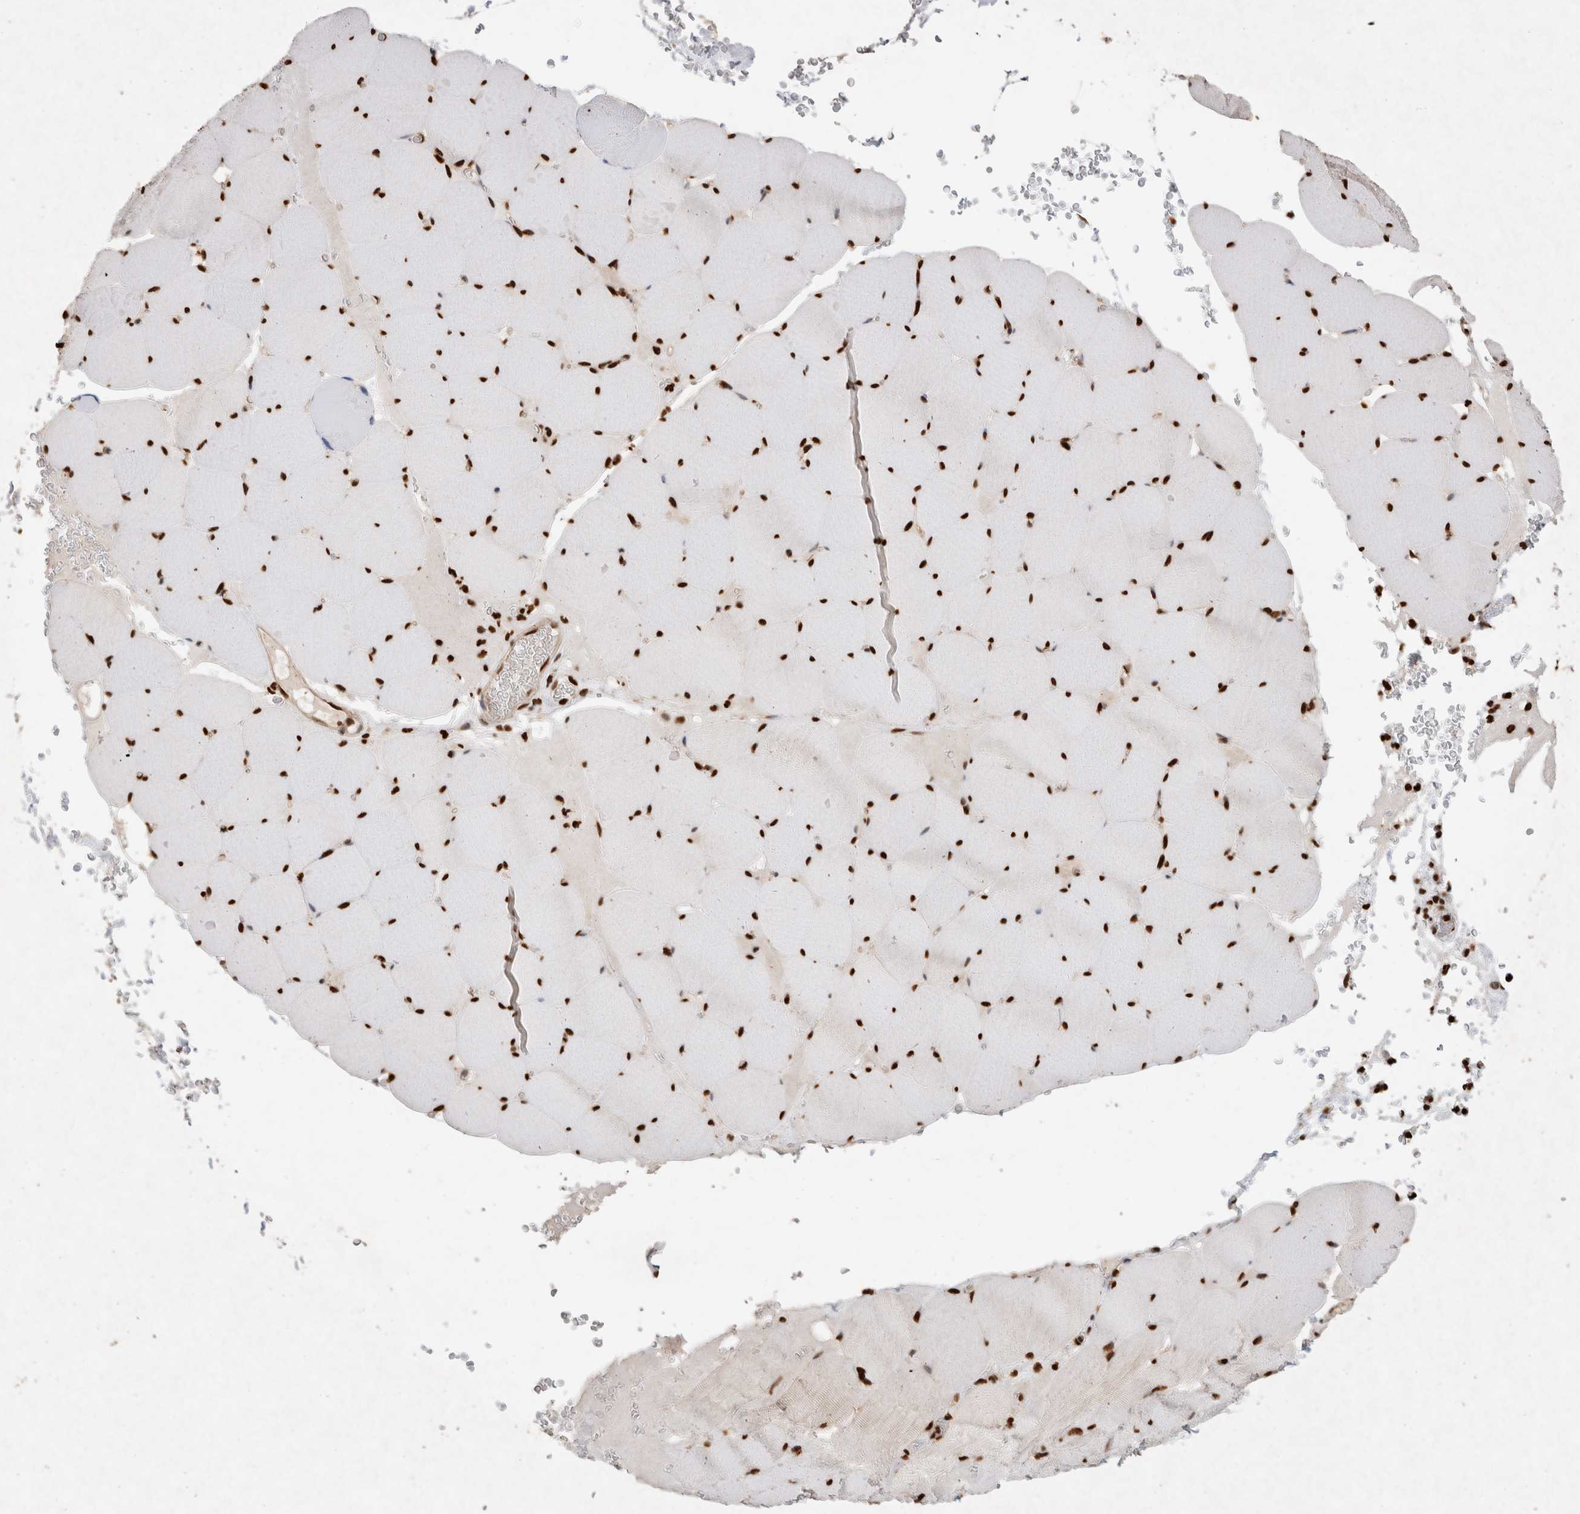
{"staining": {"intensity": "strong", "quantity": ">75%", "location": "nuclear"}, "tissue": "skeletal muscle", "cell_type": "Myocytes", "image_type": "normal", "snomed": [{"axis": "morphology", "description": "Normal tissue, NOS"}, {"axis": "topography", "description": "Skeletal muscle"}], "caption": "Immunohistochemical staining of unremarkable skeletal muscle reveals >75% levels of strong nuclear protein staining in about >75% of myocytes. (IHC, brightfield microscopy, high magnification).", "gene": "HDGF", "patient": {"sex": "male", "age": 62}}